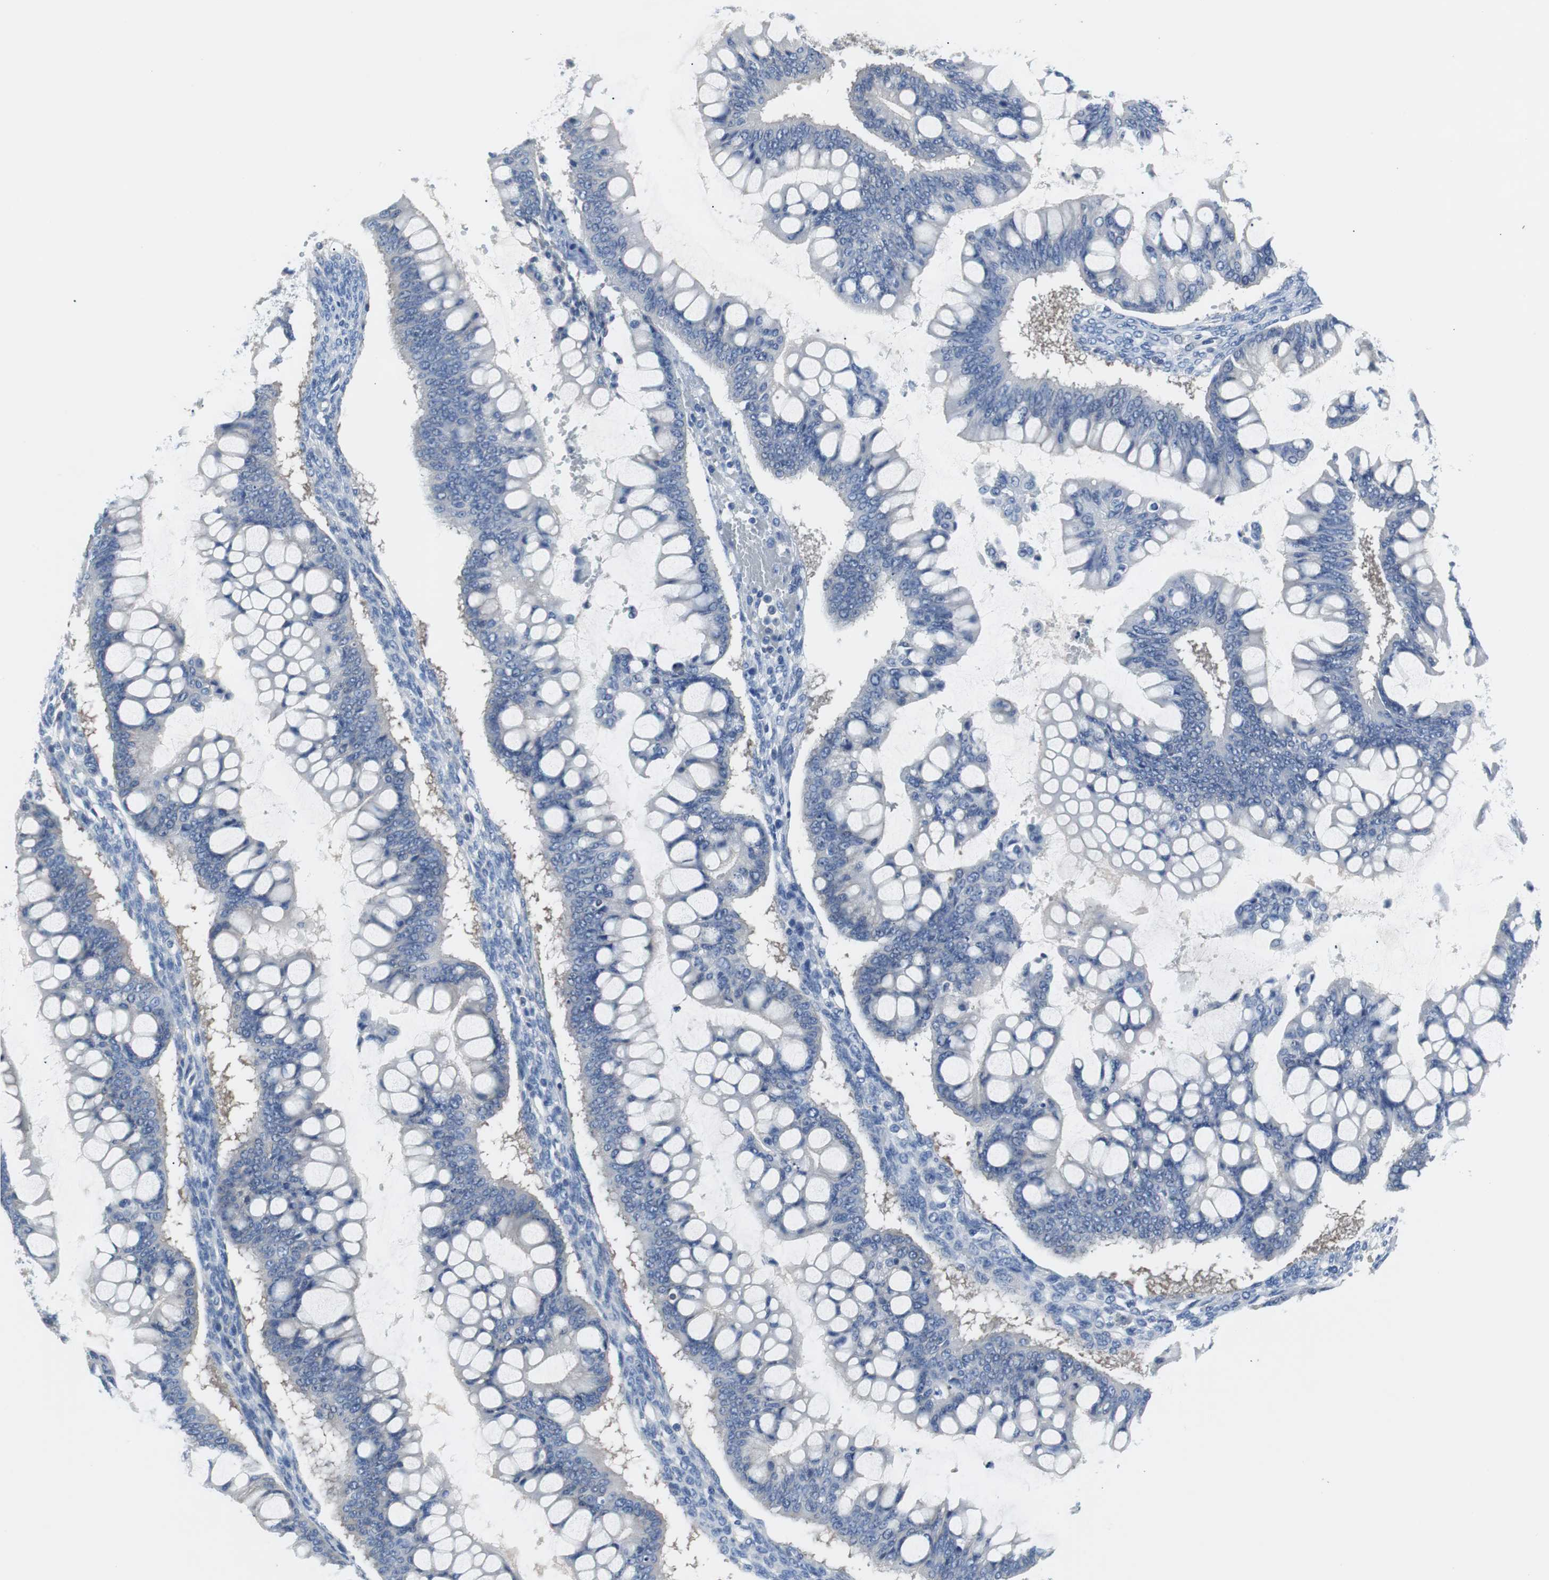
{"staining": {"intensity": "negative", "quantity": "none", "location": "none"}, "tissue": "ovarian cancer", "cell_type": "Tumor cells", "image_type": "cancer", "snomed": [{"axis": "morphology", "description": "Cystadenocarcinoma, mucinous, NOS"}, {"axis": "topography", "description": "Ovary"}], "caption": "The histopathology image shows no staining of tumor cells in ovarian mucinous cystadenocarcinoma. The staining is performed using DAB brown chromogen with nuclei counter-stained in using hematoxylin.", "gene": "EEF2K", "patient": {"sex": "female", "age": 73}}